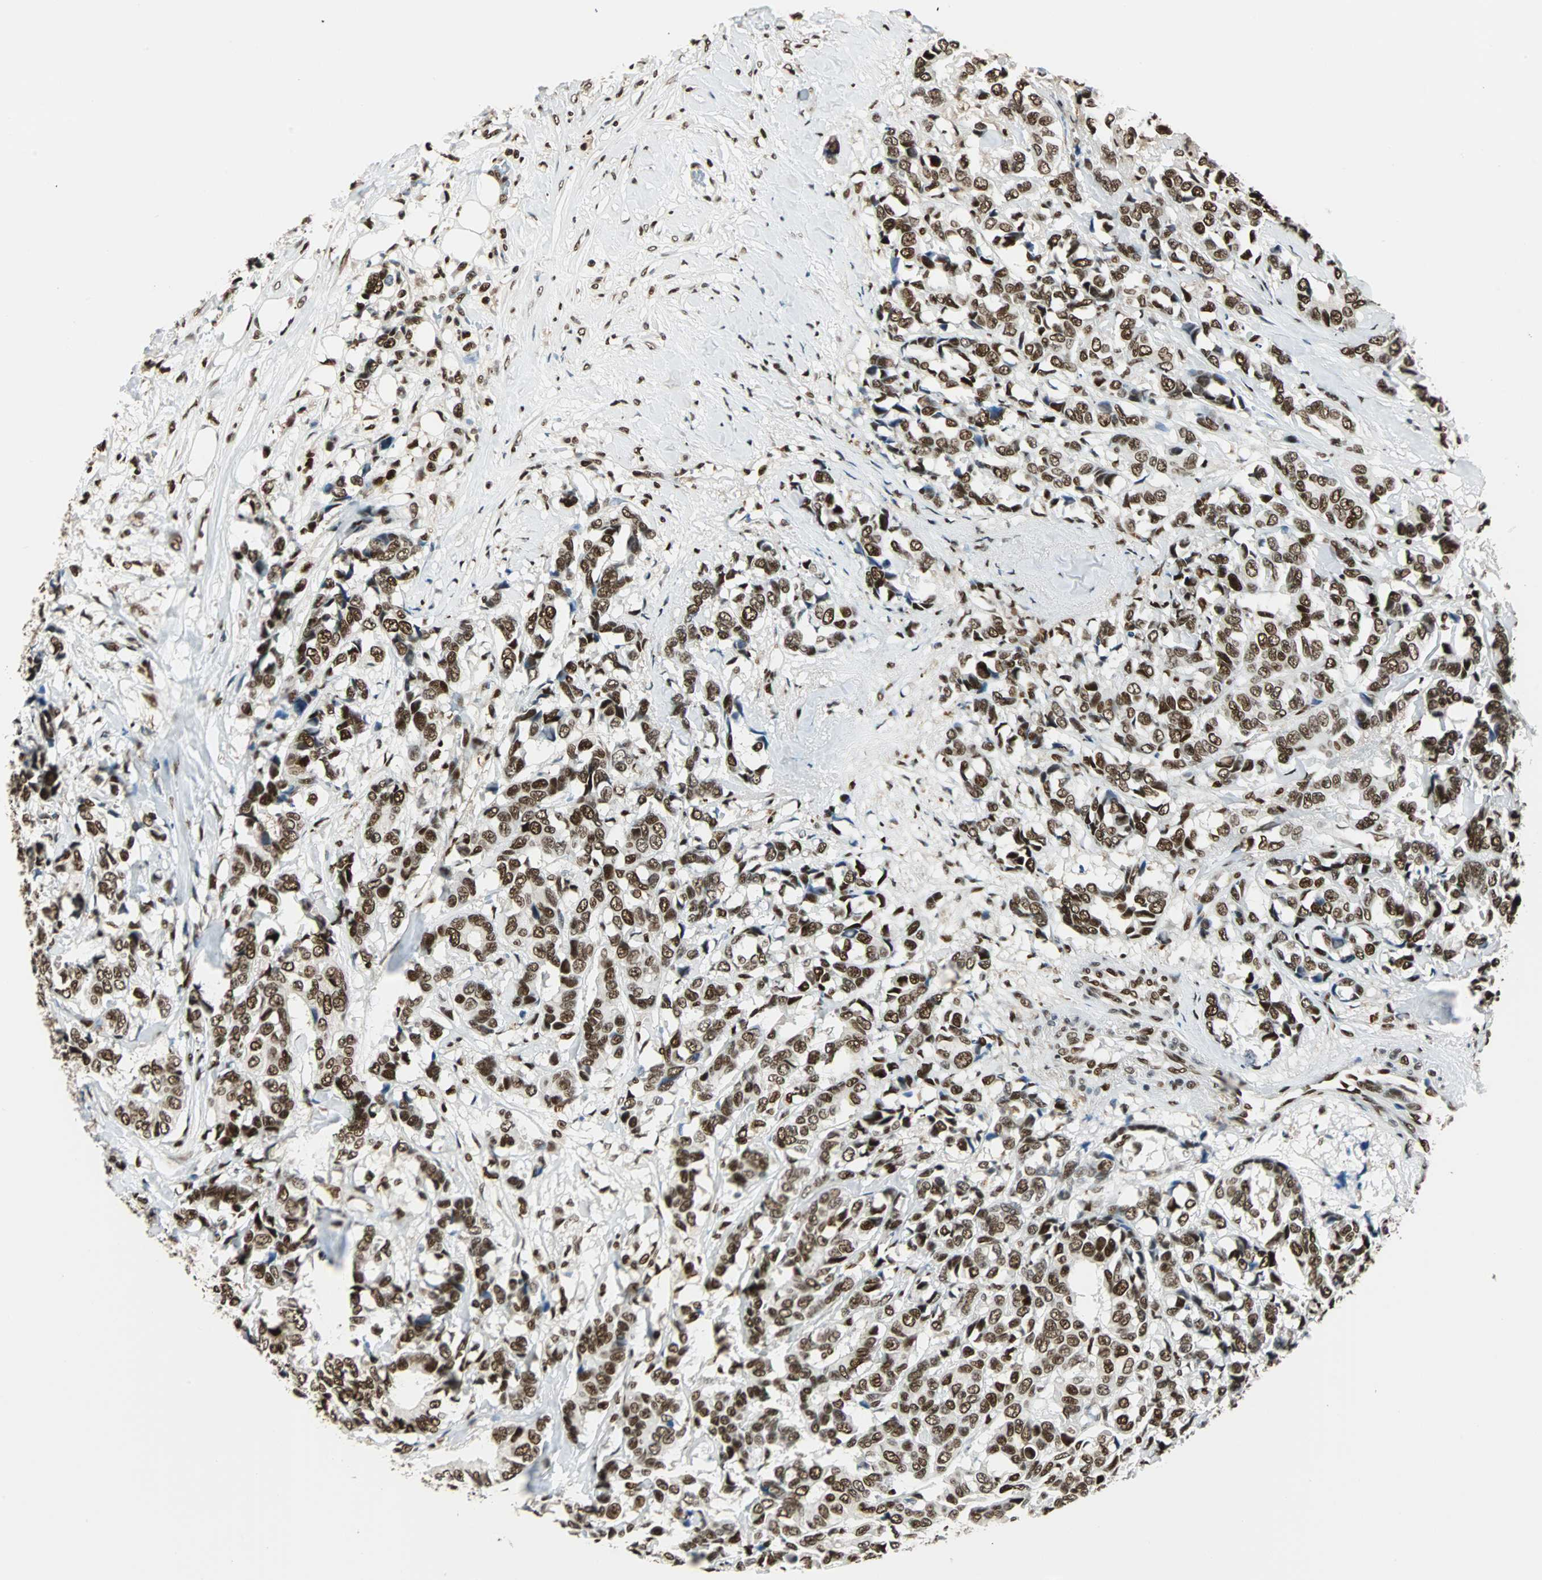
{"staining": {"intensity": "strong", "quantity": ">75%", "location": "nuclear"}, "tissue": "breast cancer", "cell_type": "Tumor cells", "image_type": "cancer", "snomed": [{"axis": "morphology", "description": "Duct carcinoma"}, {"axis": "topography", "description": "Breast"}], "caption": "This micrograph reveals immunohistochemistry staining of breast cancer, with high strong nuclear expression in approximately >75% of tumor cells.", "gene": "XRCC4", "patient": {"sex": "female", "age": 87}}